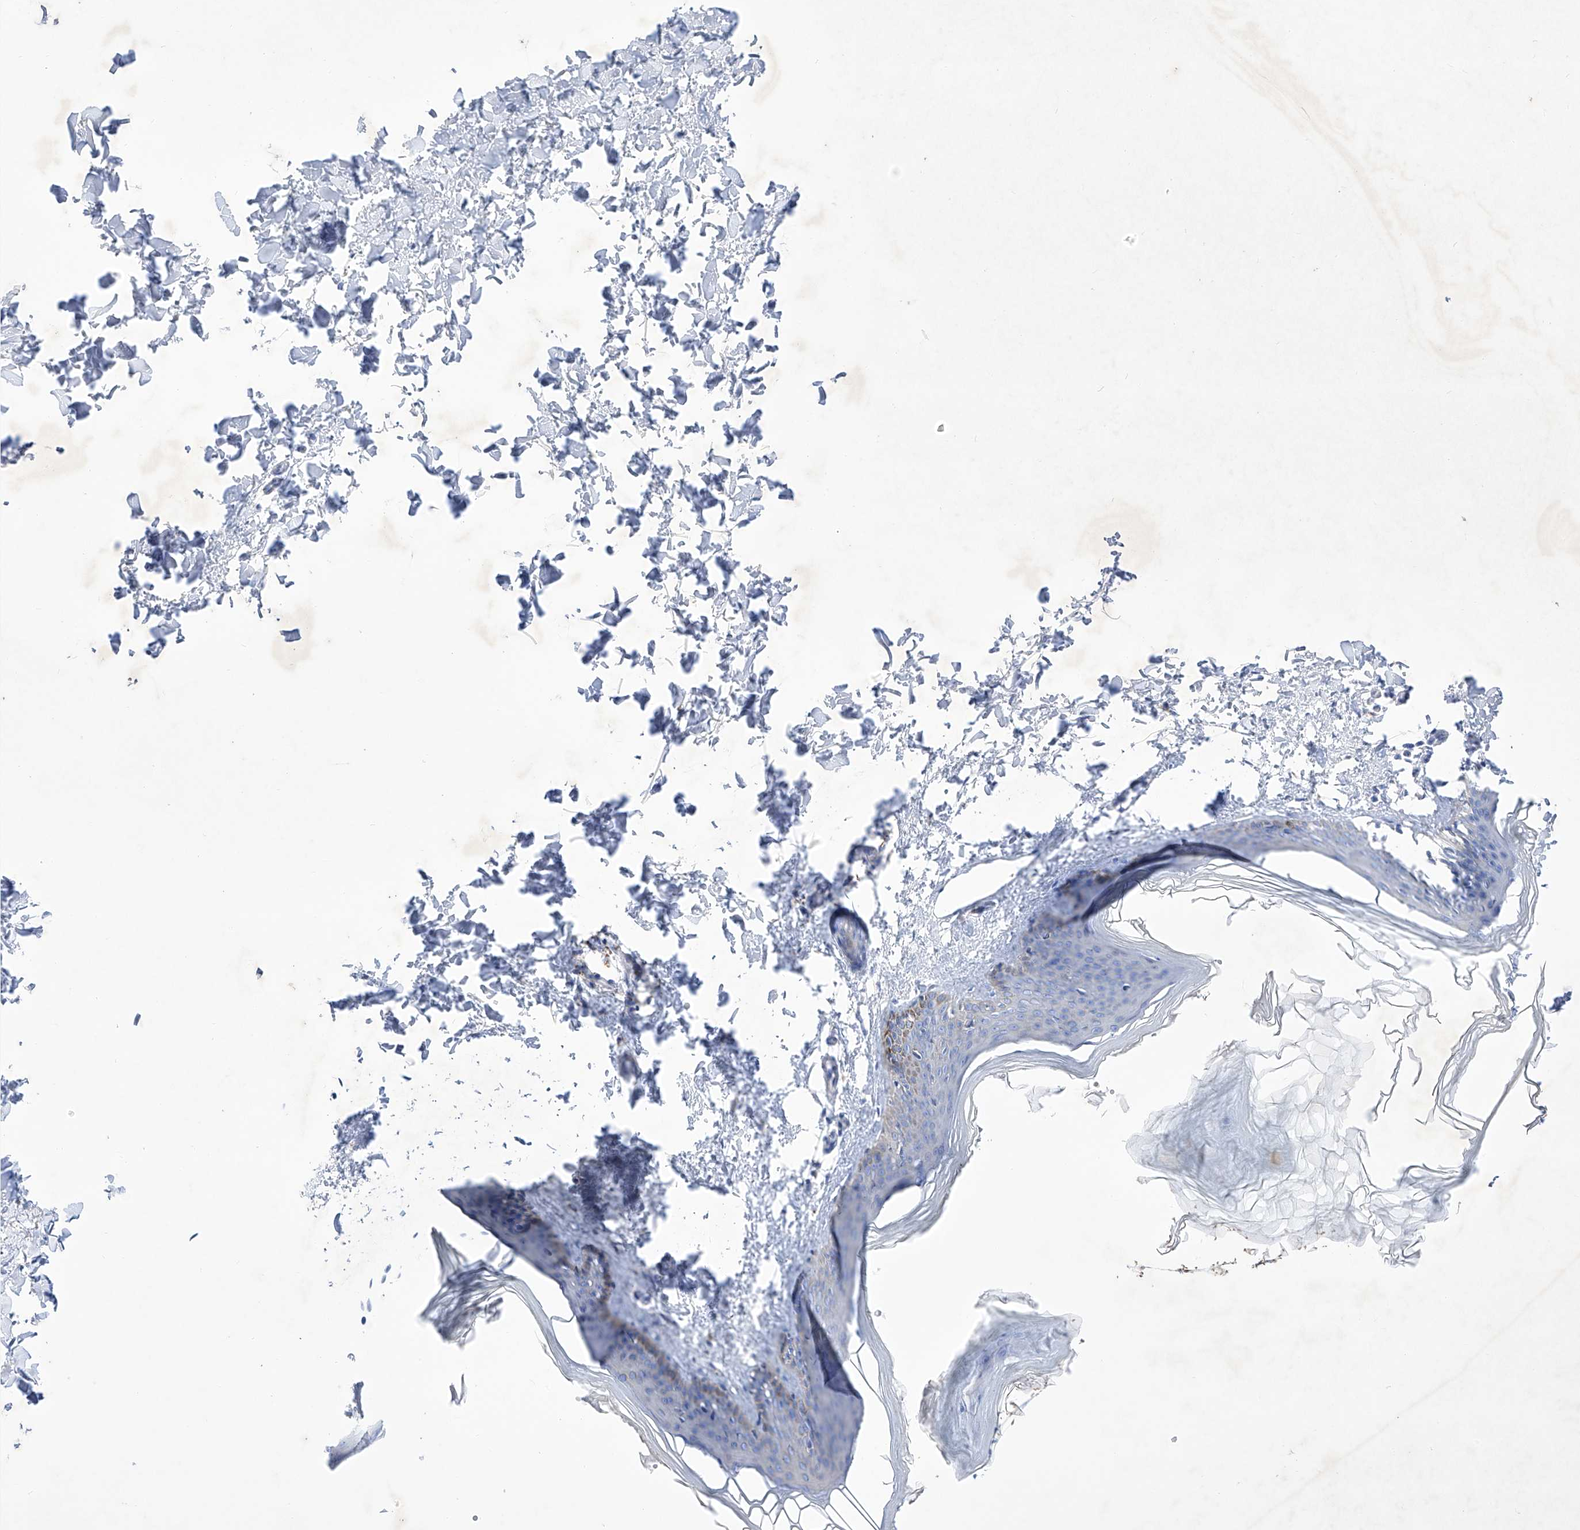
{"staining": {"intensity": "negative", "quantity": "none", "location": "none"}, "tissue": "skin", "cell_type": "Fibroblasts", "image_type": "normal", "snomed": [{"axis": "morphology", "description": "Normal tissue, NOS"}, {"axis": "topography", "description": "Skin"}], "caption": "Photomicrograph shows no protein positivity in fibroblasts of normal skin.", "gene": "C1orf87", "patient": {"sex": "female", "age": 27}}